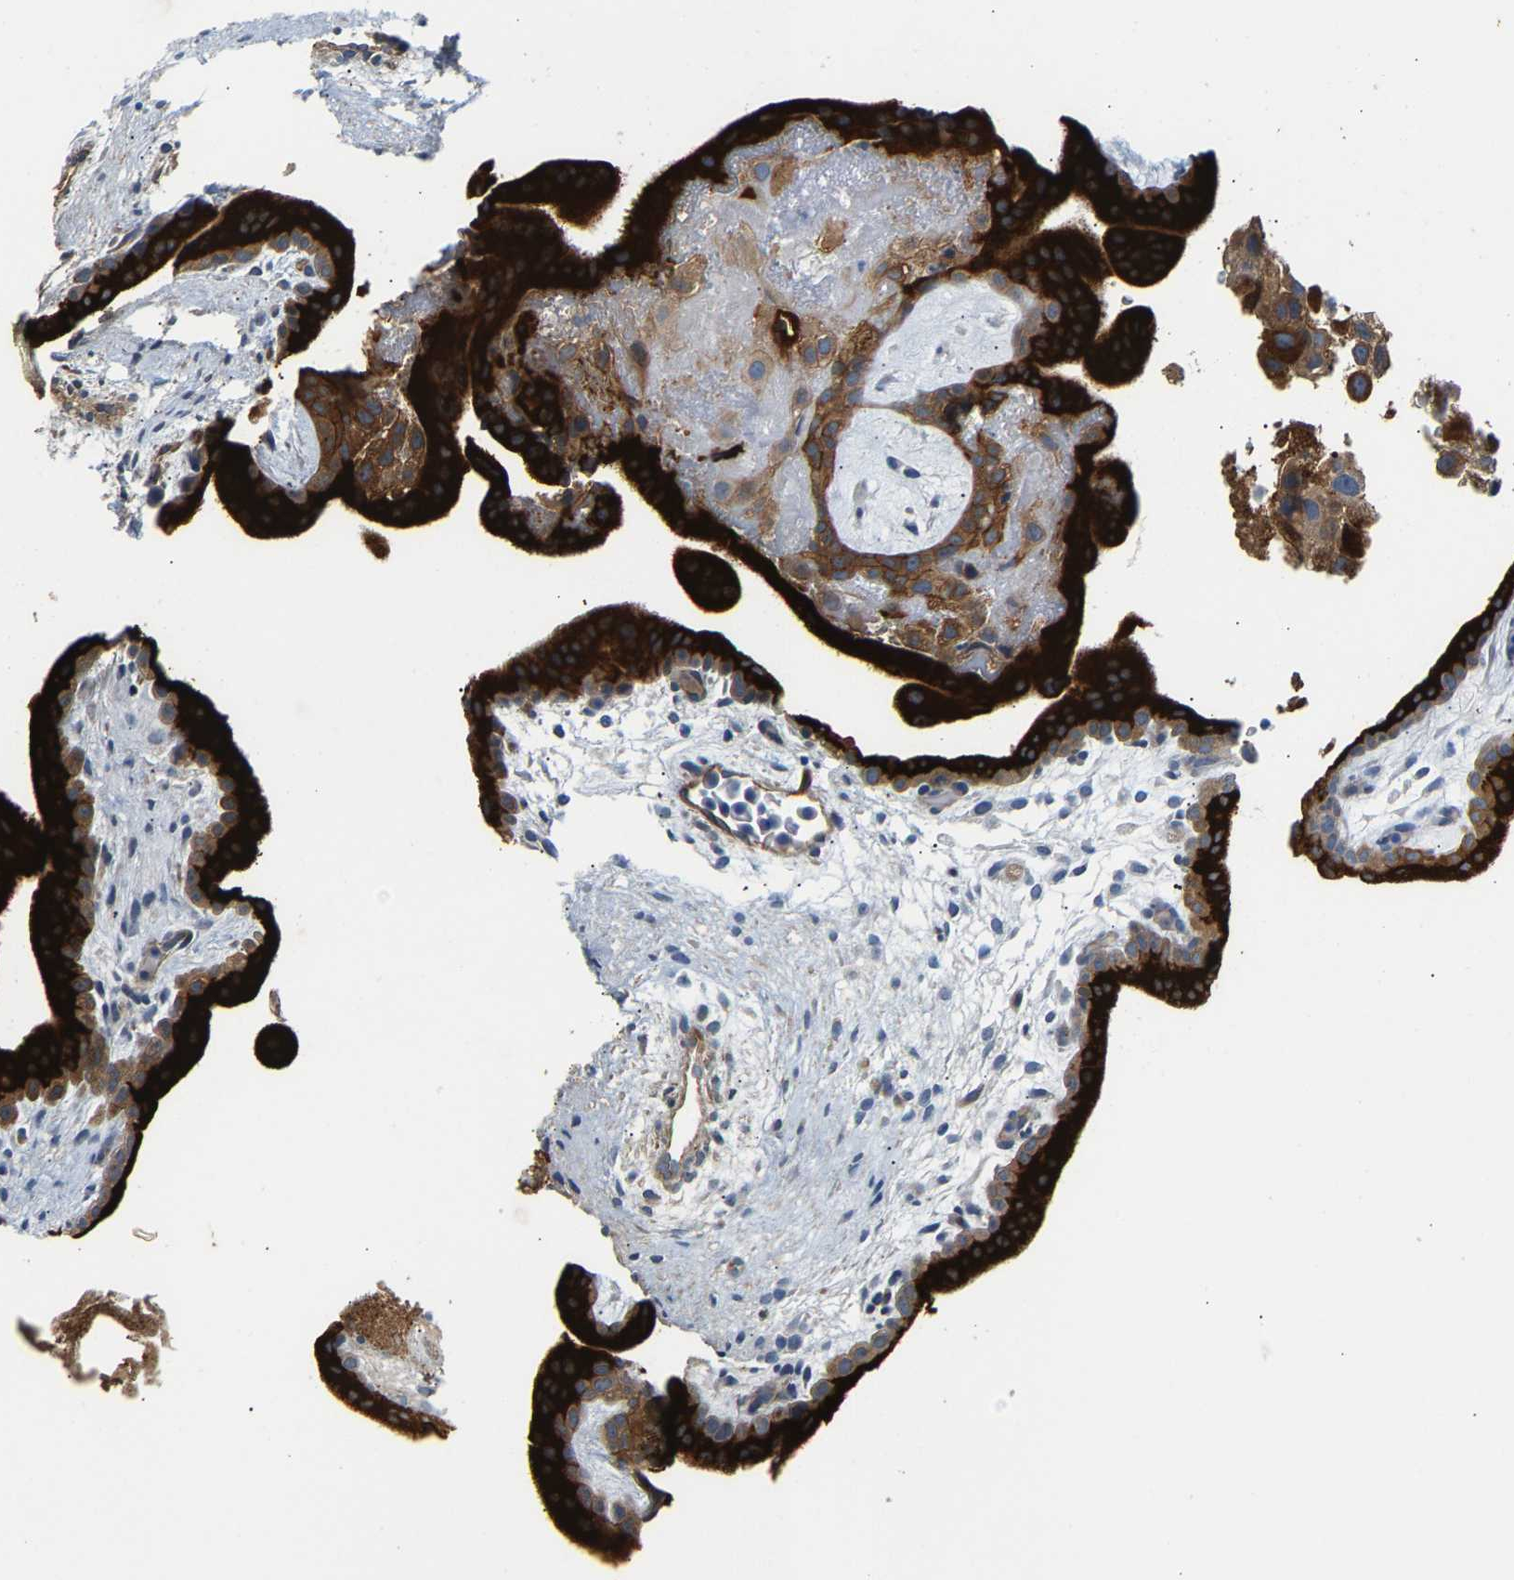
{"staining": {"intensity": "strong", "quantity": ">75%", "location": "cytoplasmic/membranous"}, "tissue": "placenta", "cell_type": "Trophoblastic cells", "image_type": "normal", "snomed": [{"axis": "morphology", "description": "Normal tissue, NOS"}, {"axis": "topography", "description": "Placenta"}], "caption": "Normal placenta displays strong cytoplasmic/membranous expression in about >75% of trophoblastic cells, visualized by immunohistochemistry. (DAB IHC, brown staining for protein, blue staining for nuclei).", "gene": "PAWR", "patient": {"sex": "female", "age": 35}}